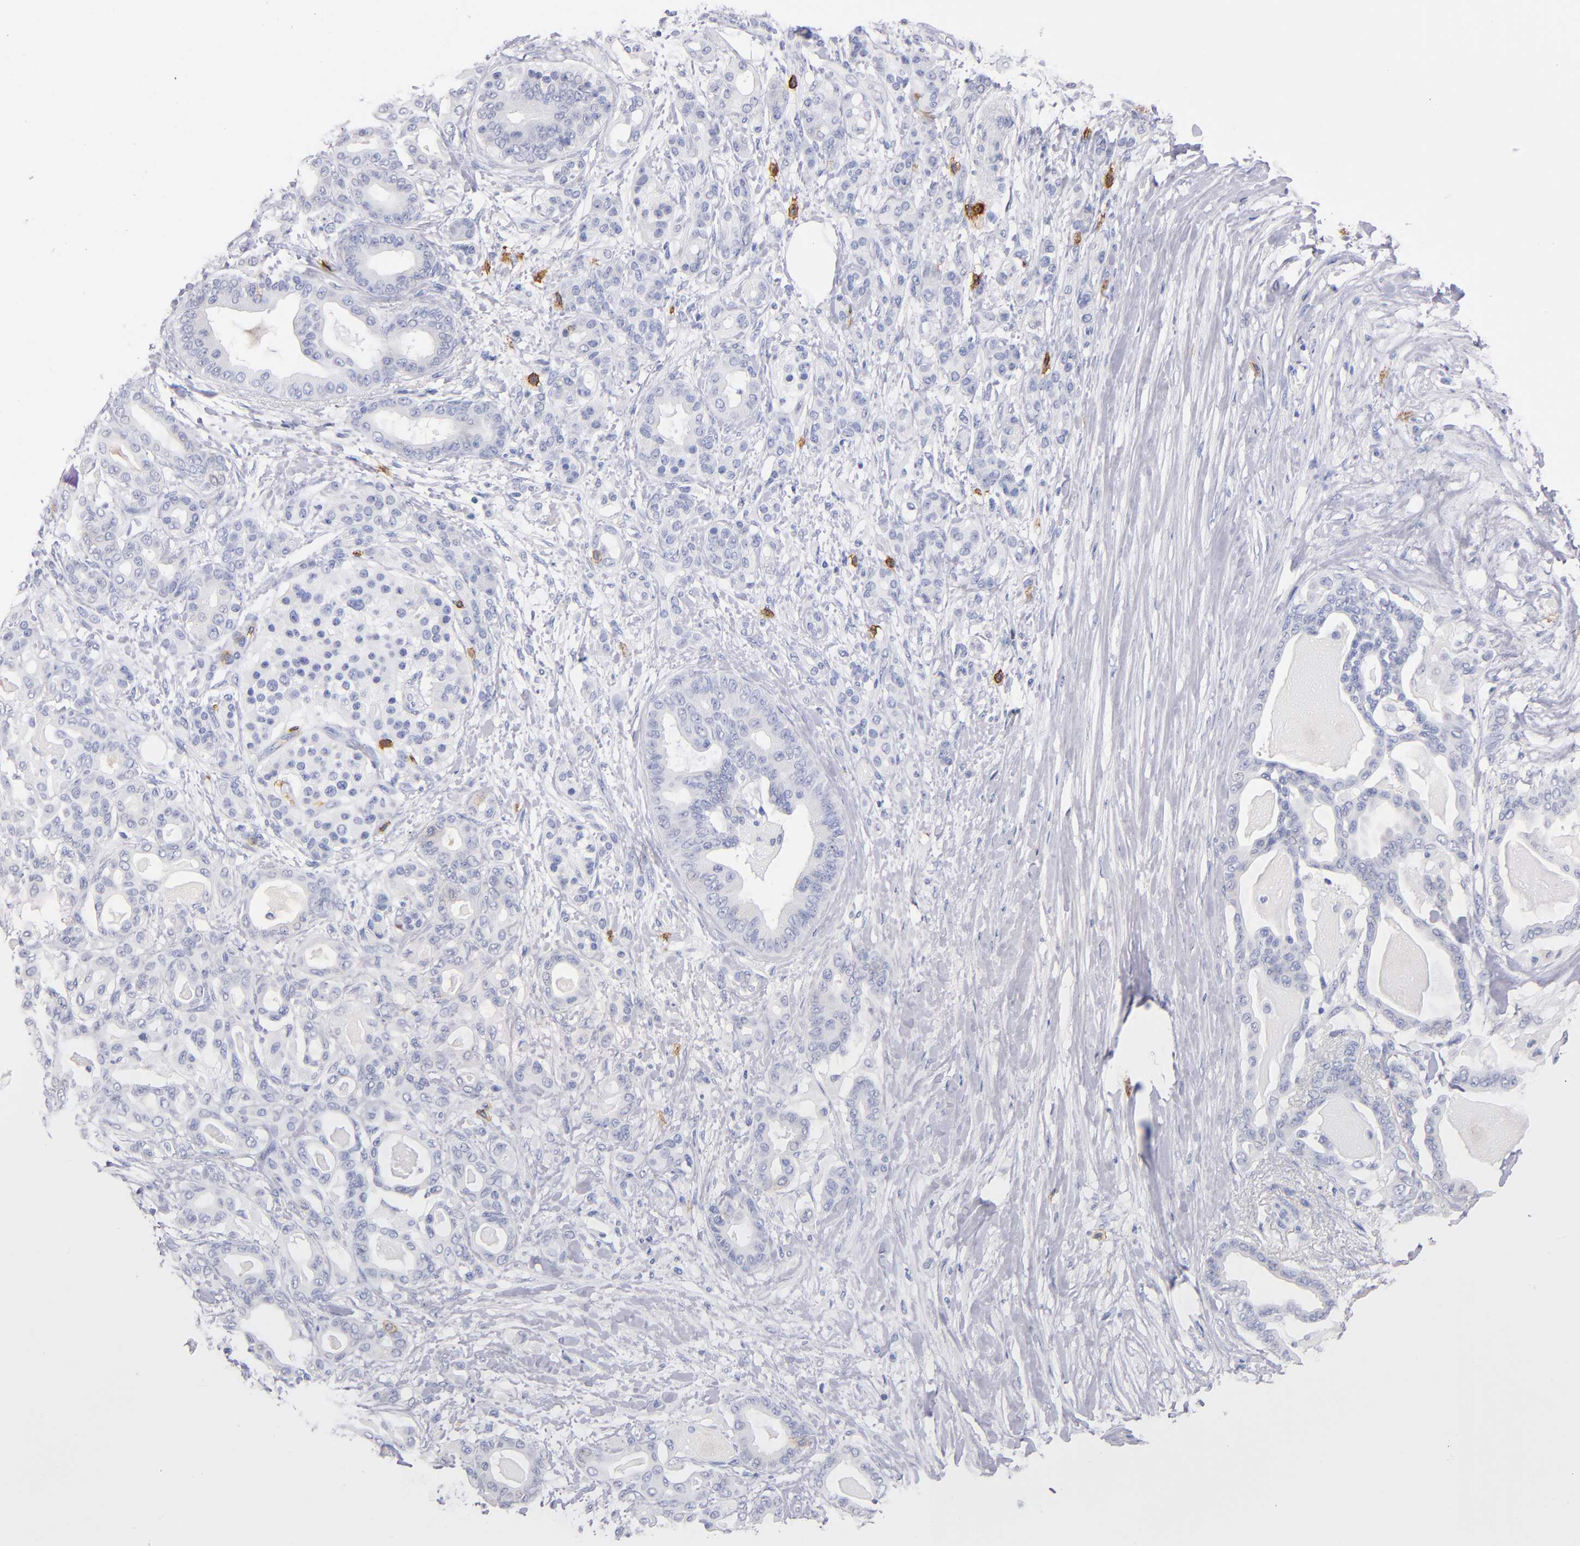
{"staining": {"intensity": "negative", "quantity": "none", "location": "none"}, "tissue": "pancreatic cancer", "cell_type": "Tumor cells", "image_type": "cancer", "snomed": [{"axis": "morphology", "description": "Adenocarcinoma, NOS"}, {"axis": "topography", "description": "Pancreas"}], "caption": "Immunohistochemistry histopathology image of pancreatic cancer (adenocarcinoma) stained for a protein (brown), which shows no expression in tumor cells. Brightfield microscopy of IHC stained with DAB (brown) and hematoxylin (blue), captured at high magnification.", "gene": "KIT", "patient": {"sex": "male", "age": 63}}